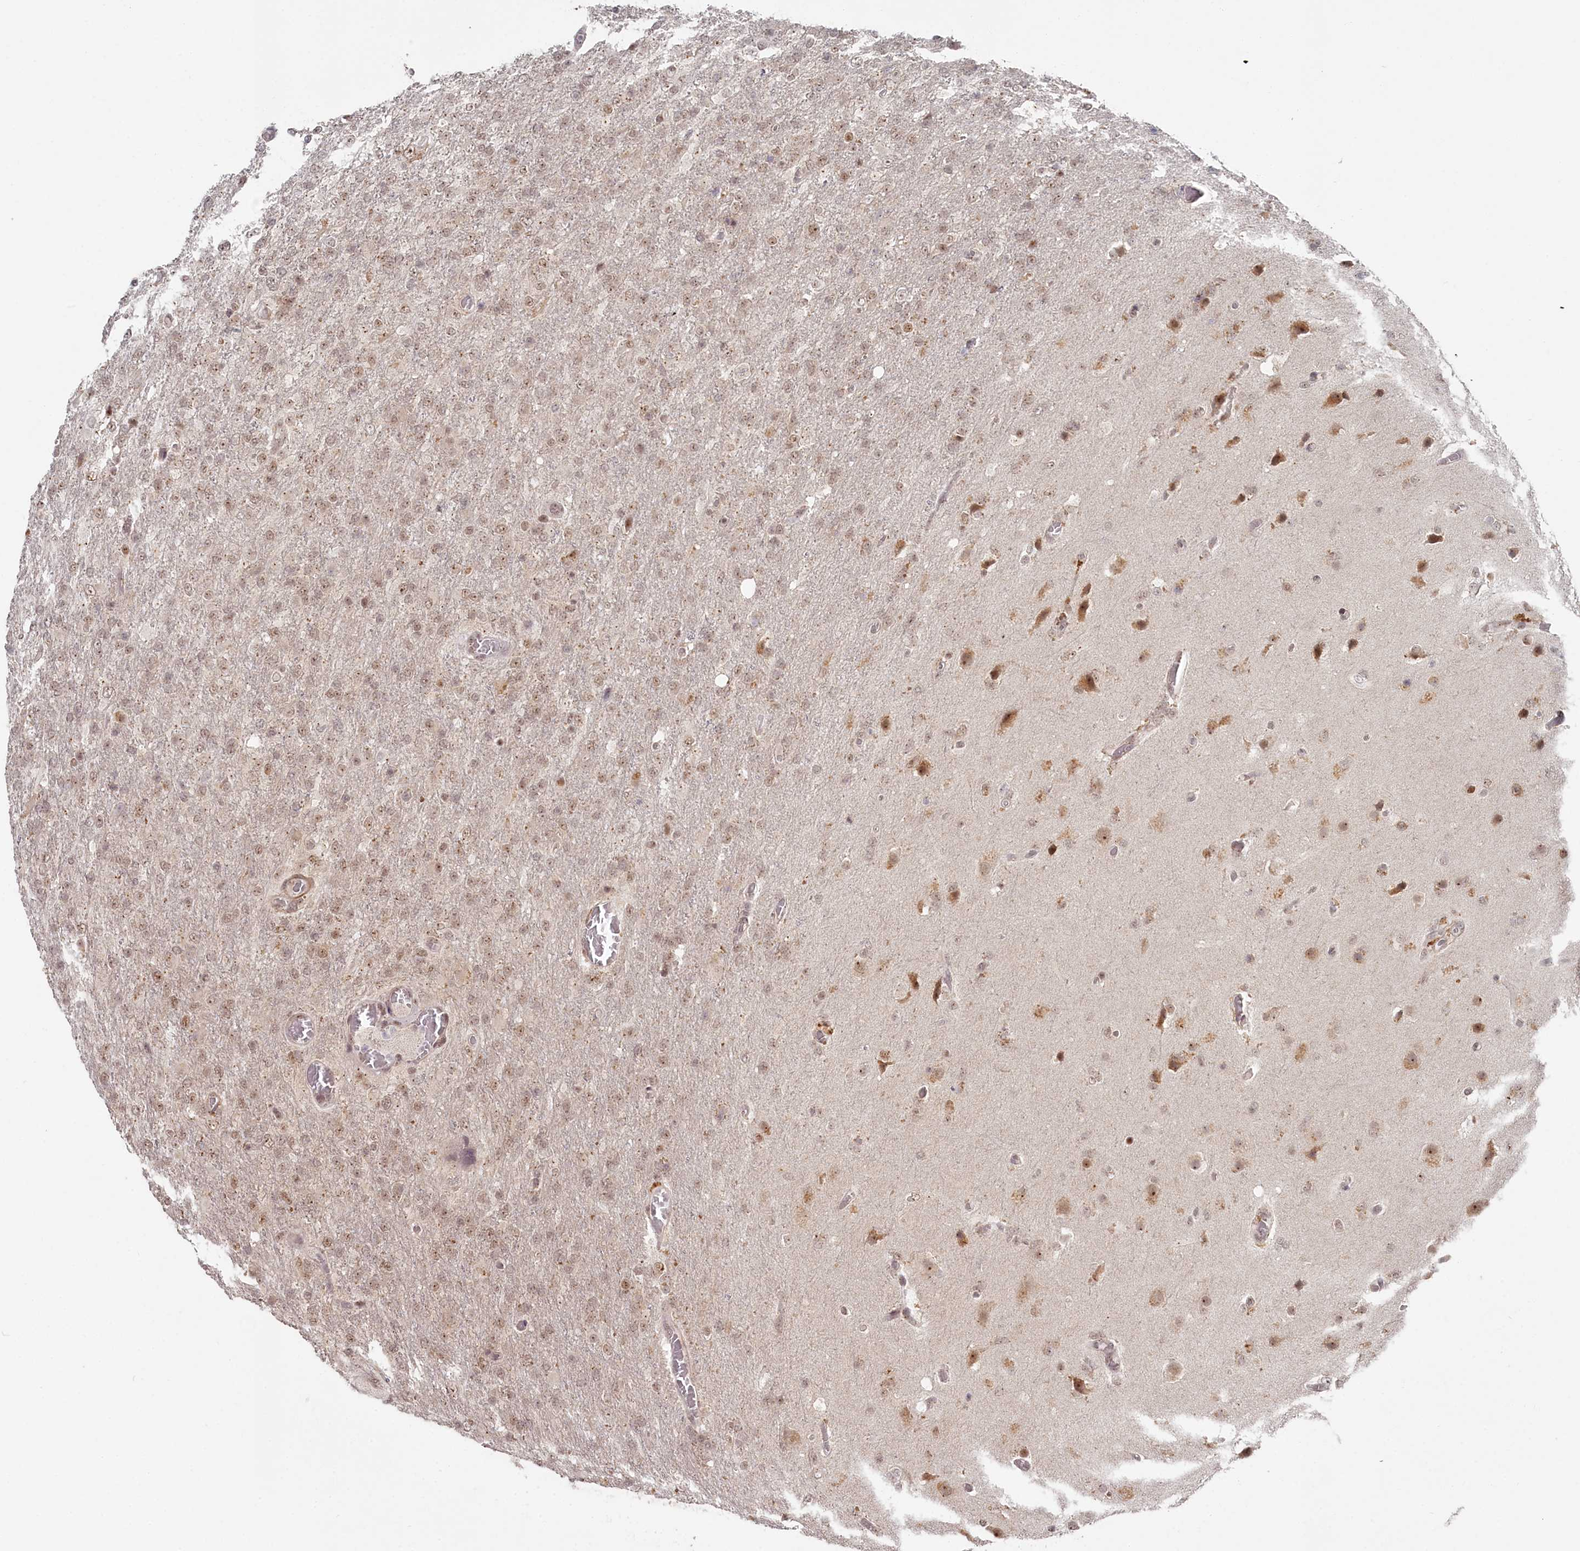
{"staining": {"intensity": "weak", "quantity": "25%-75%", "location": "nuclear"}, "tissue": "glioma", "cell_type": "Tumor cells", "image_type": "cancer", "snomed": [{"axis": "morphology", "description": "Glioma, malignant, High grade"}, {"axis": "topography", "description": "Brain"}], "caption": "High-magnification brightfield microscopy of glioma stained with DAB (3,3'-diaminobenzidine) (brown) and counterstained with hematoxylin (blue). tumor cells exhibit weak nuclear staining is appreciated in about25%-75% of cells.", "gene": "EXOSC1", "patient": {"sex": "female", "age": 74}}